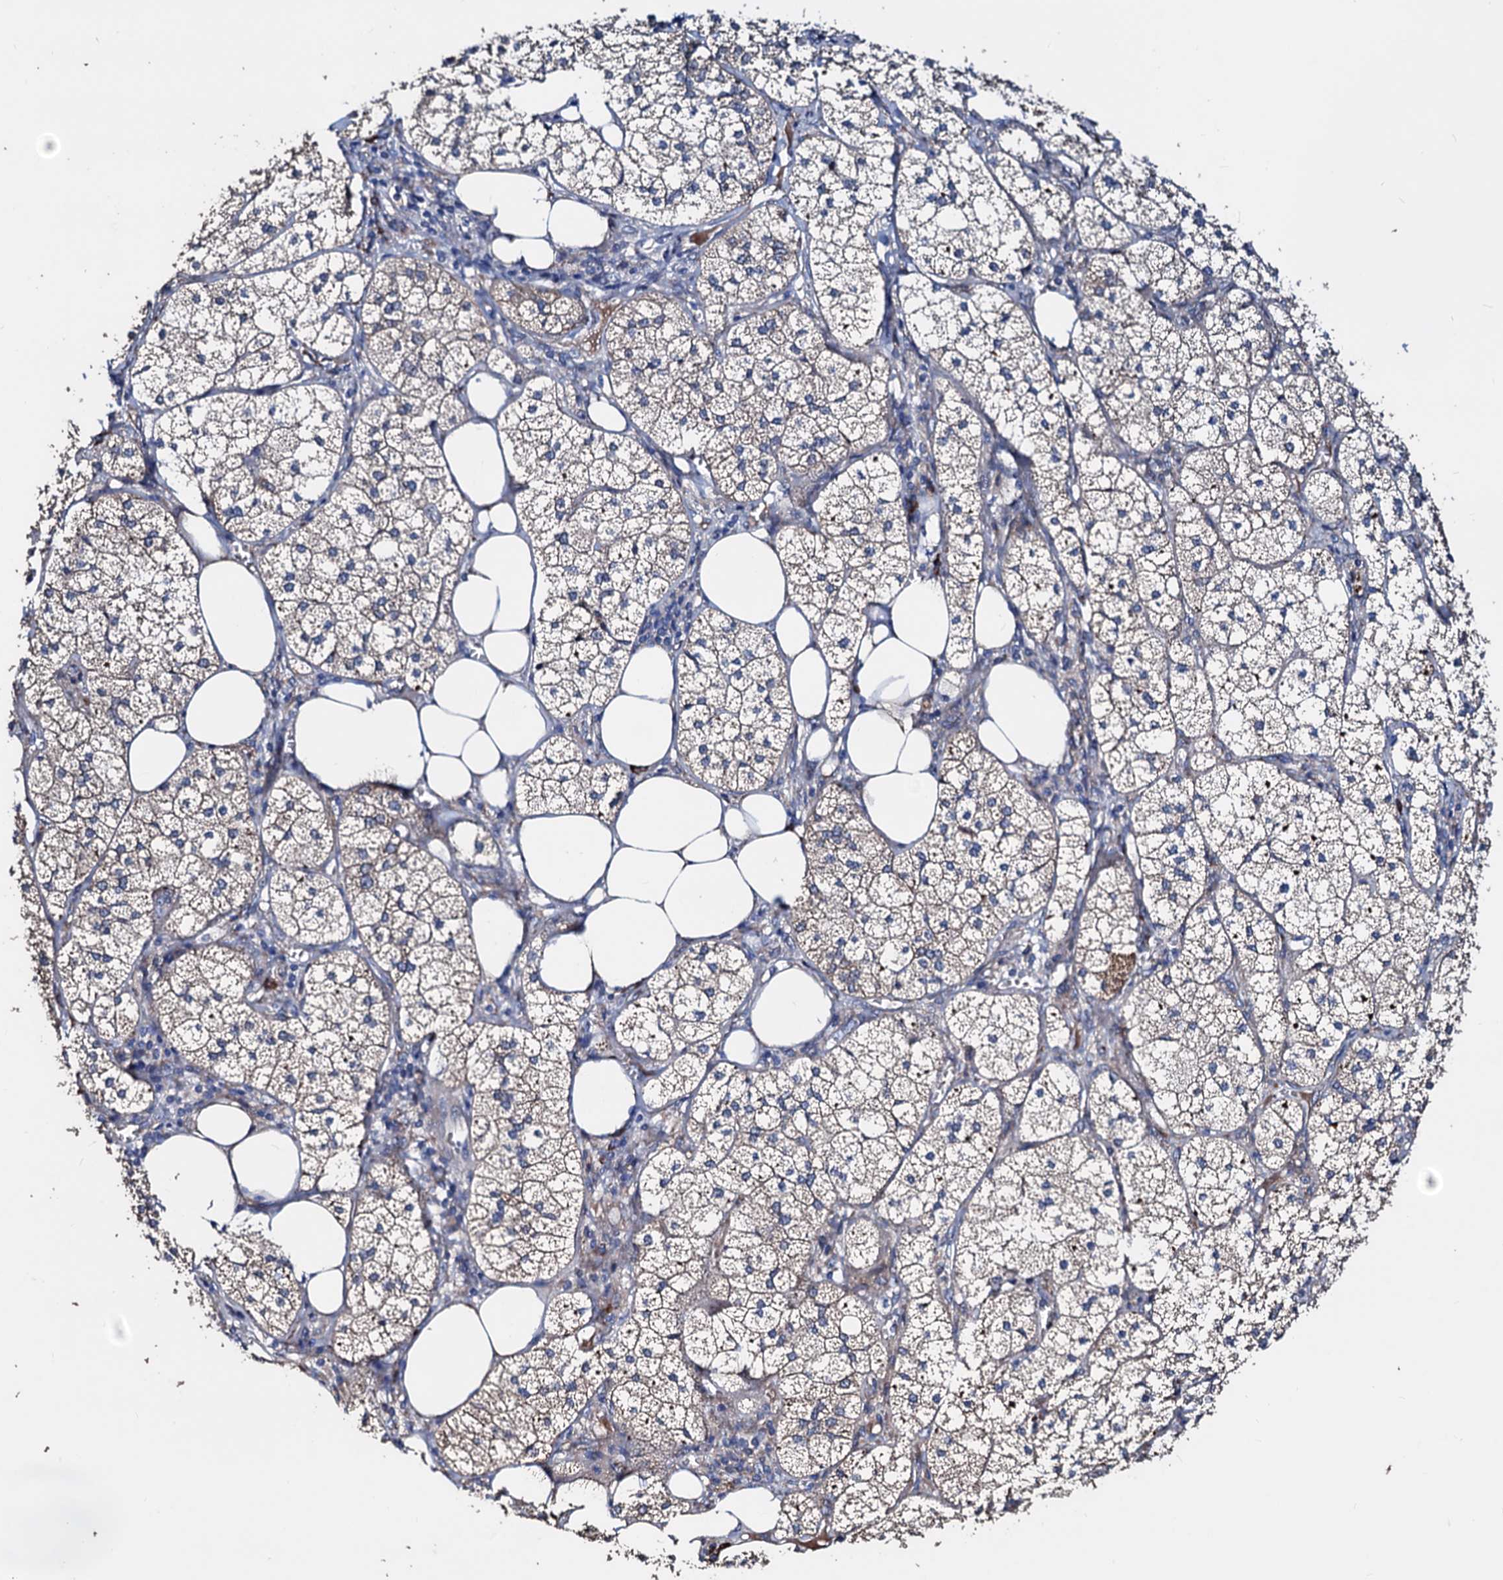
{"staining": {"intensity": "moderate", "quantity": "25%-75%", "location": "cytoplasmic/membranous"}, "tissue": "adrenal gland", "cell_type": "Glandular cells", "image_type": "normal", "snomed": [{"axis": "morphology", "description": "Normal tissue, NOS"}, {"axis": "topography", "description": "Adrenal gland"}], "caption": "Protein expression analysis of normal adrenal gland exhibits moderate cytoplasmic/membranous expression in approximately 25%-75% of glandular cells.", "gene": "AKAP11", "patient": {"sex": "female", "age": 61}}